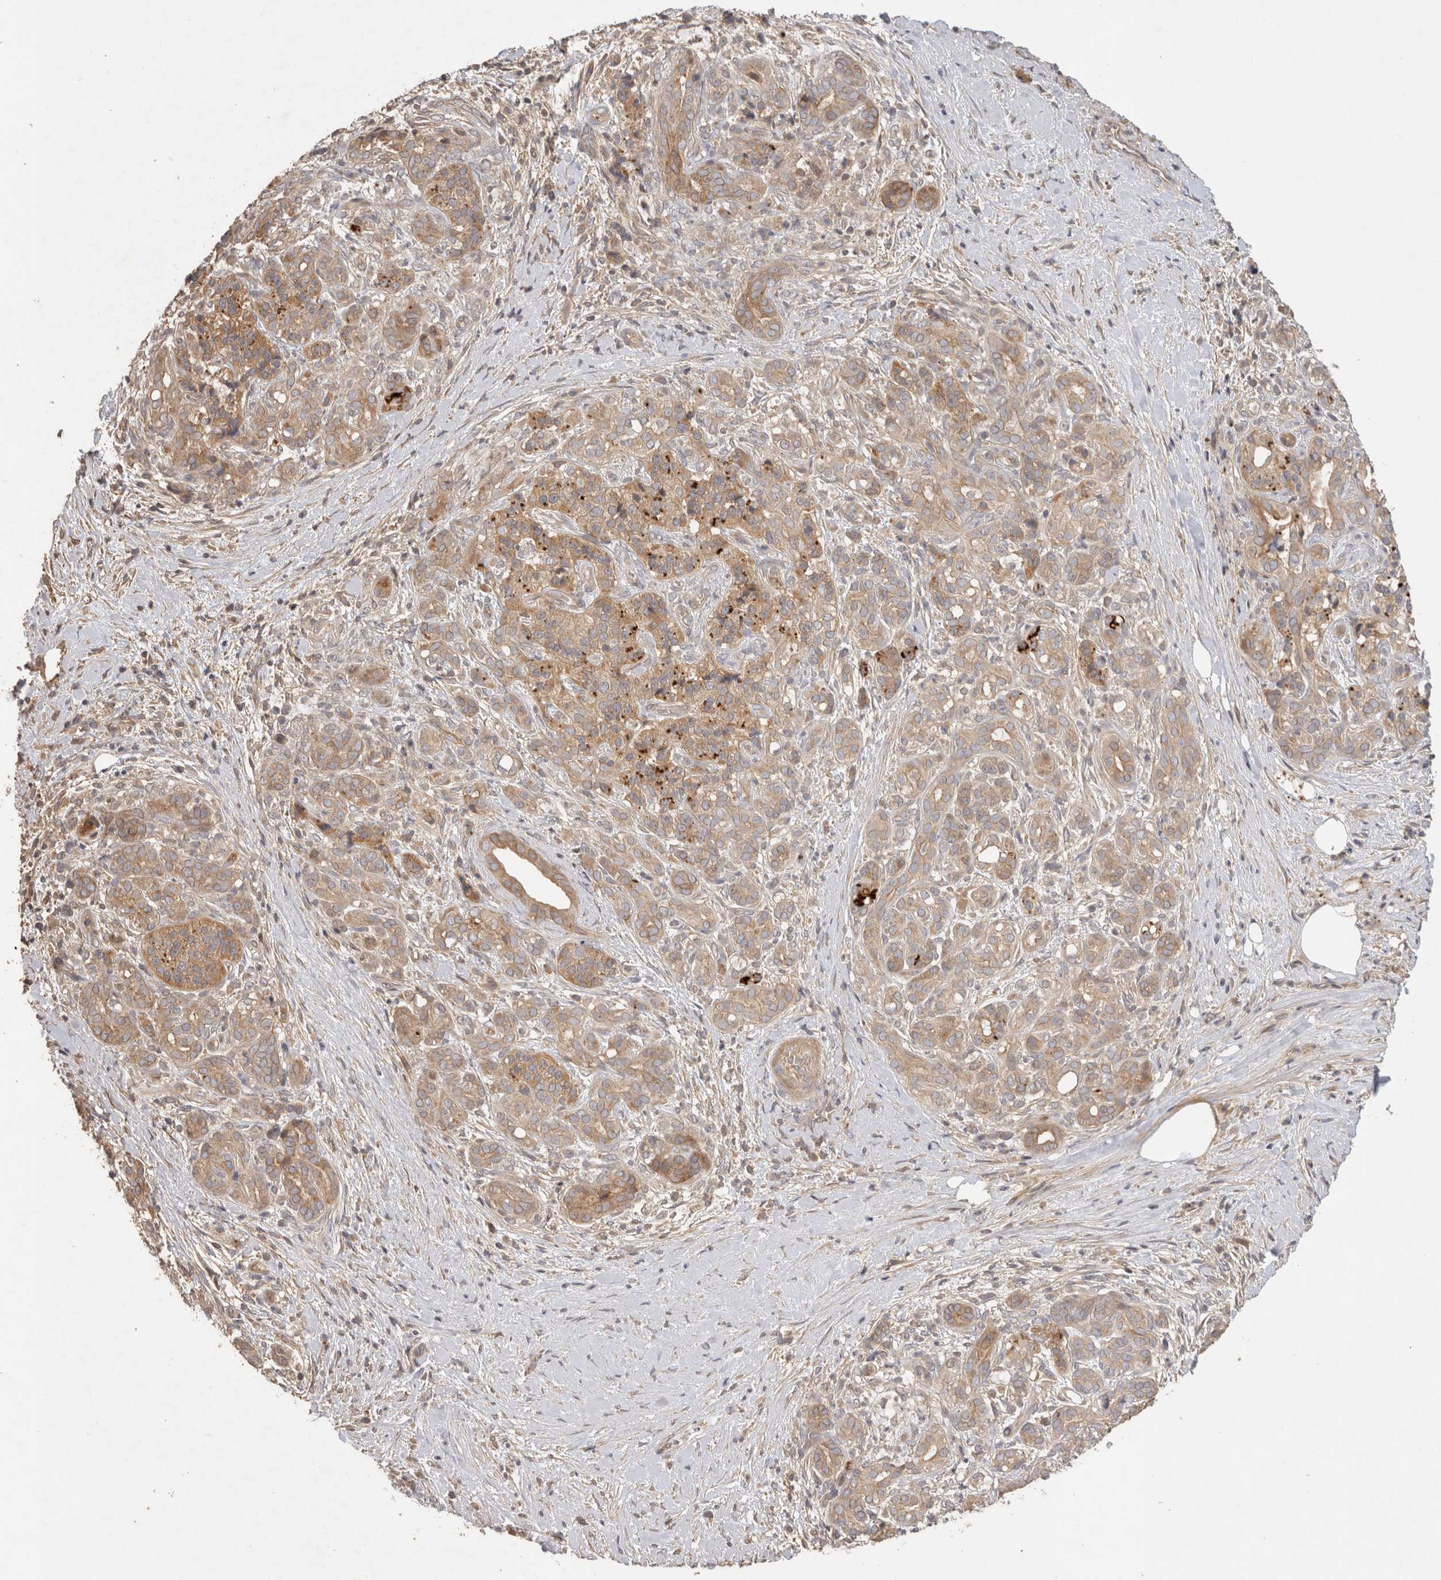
{"staining": {"intensity": "weak", "quantity": ">75%", "location": "cytoplasmic/membranous"}, "tissue": "pancreatic cancer", "cell_type": "Tumor cells", "image_type": "cancer", "snomed": [{"axis": "morphology", "description": "Adenocarcinoma, NOS"}, {"axis": "topography", "description": "Pancreas"}], "caption": "DAB immunohistochemical staining of human adenocarcinoma (pancreatic) reveals weak cytoplasmic/membranous protein expression in approximately >75% of tumor cells. (Brightfield microscopy of DAB IHC at high magnification).", "gene": "PPP1R42", "patient": {"sex": "male", "age": 58}}